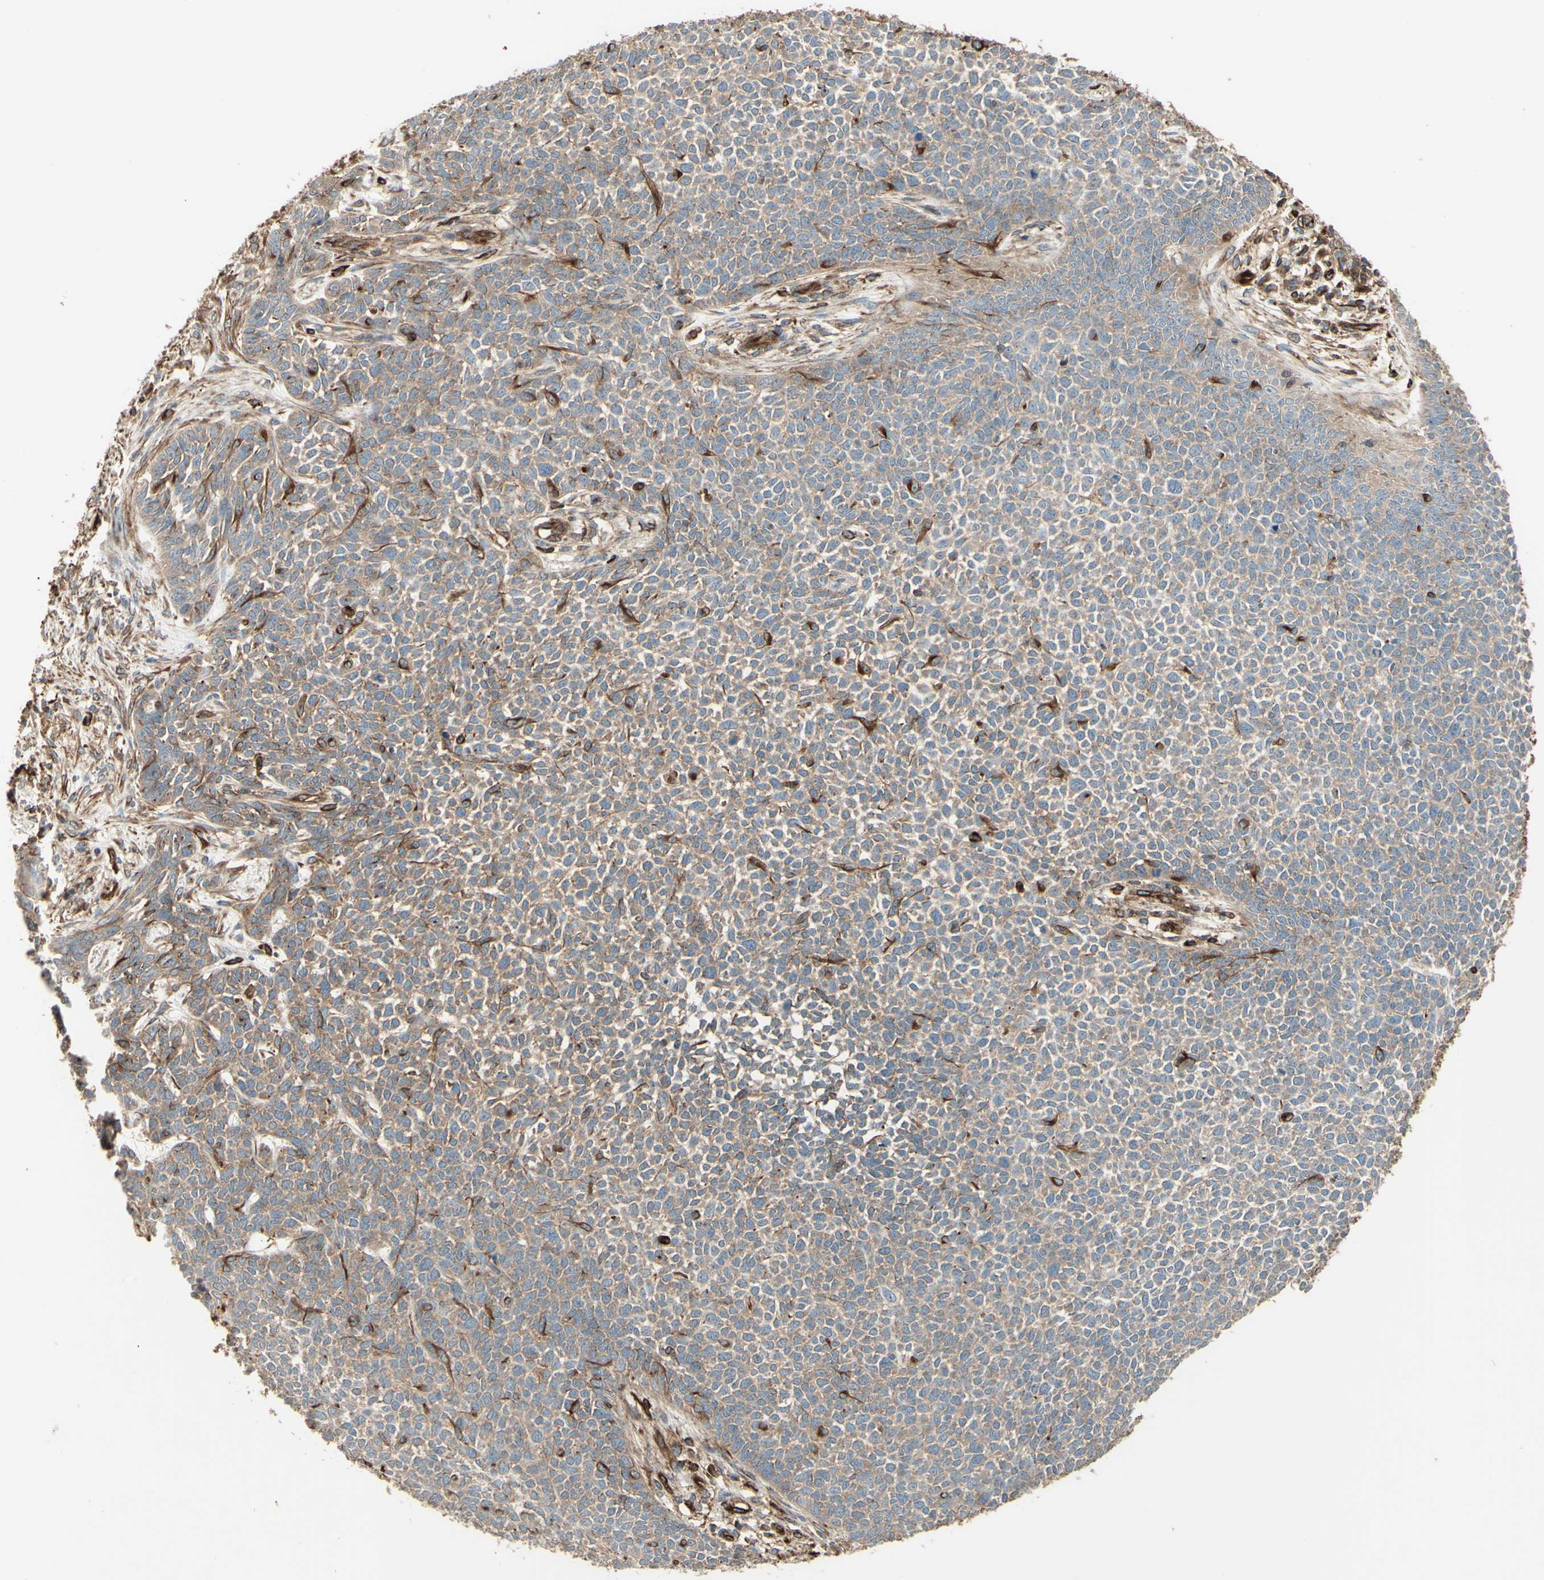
{"staining": {"intensity": "weak", "quantity": "25%-75%", "location": "cytoplasmic/membranous"}, "tissue": "skin cancer", "cell_type": "Tumor cells", "image_type": "cancer", "snomed": [{"axis": "morphology", "description": "Basal cell carcinoma"}, {"axis": "topography", "description": "Skin"}], "caption": "IHC of skin cancer exhibits low levels of weak cytoplasmic/membranous staining in about 25%-75% of tumor cells.", "gene": "TRAF2", "patient": {"sex": "female", "age": 84}}